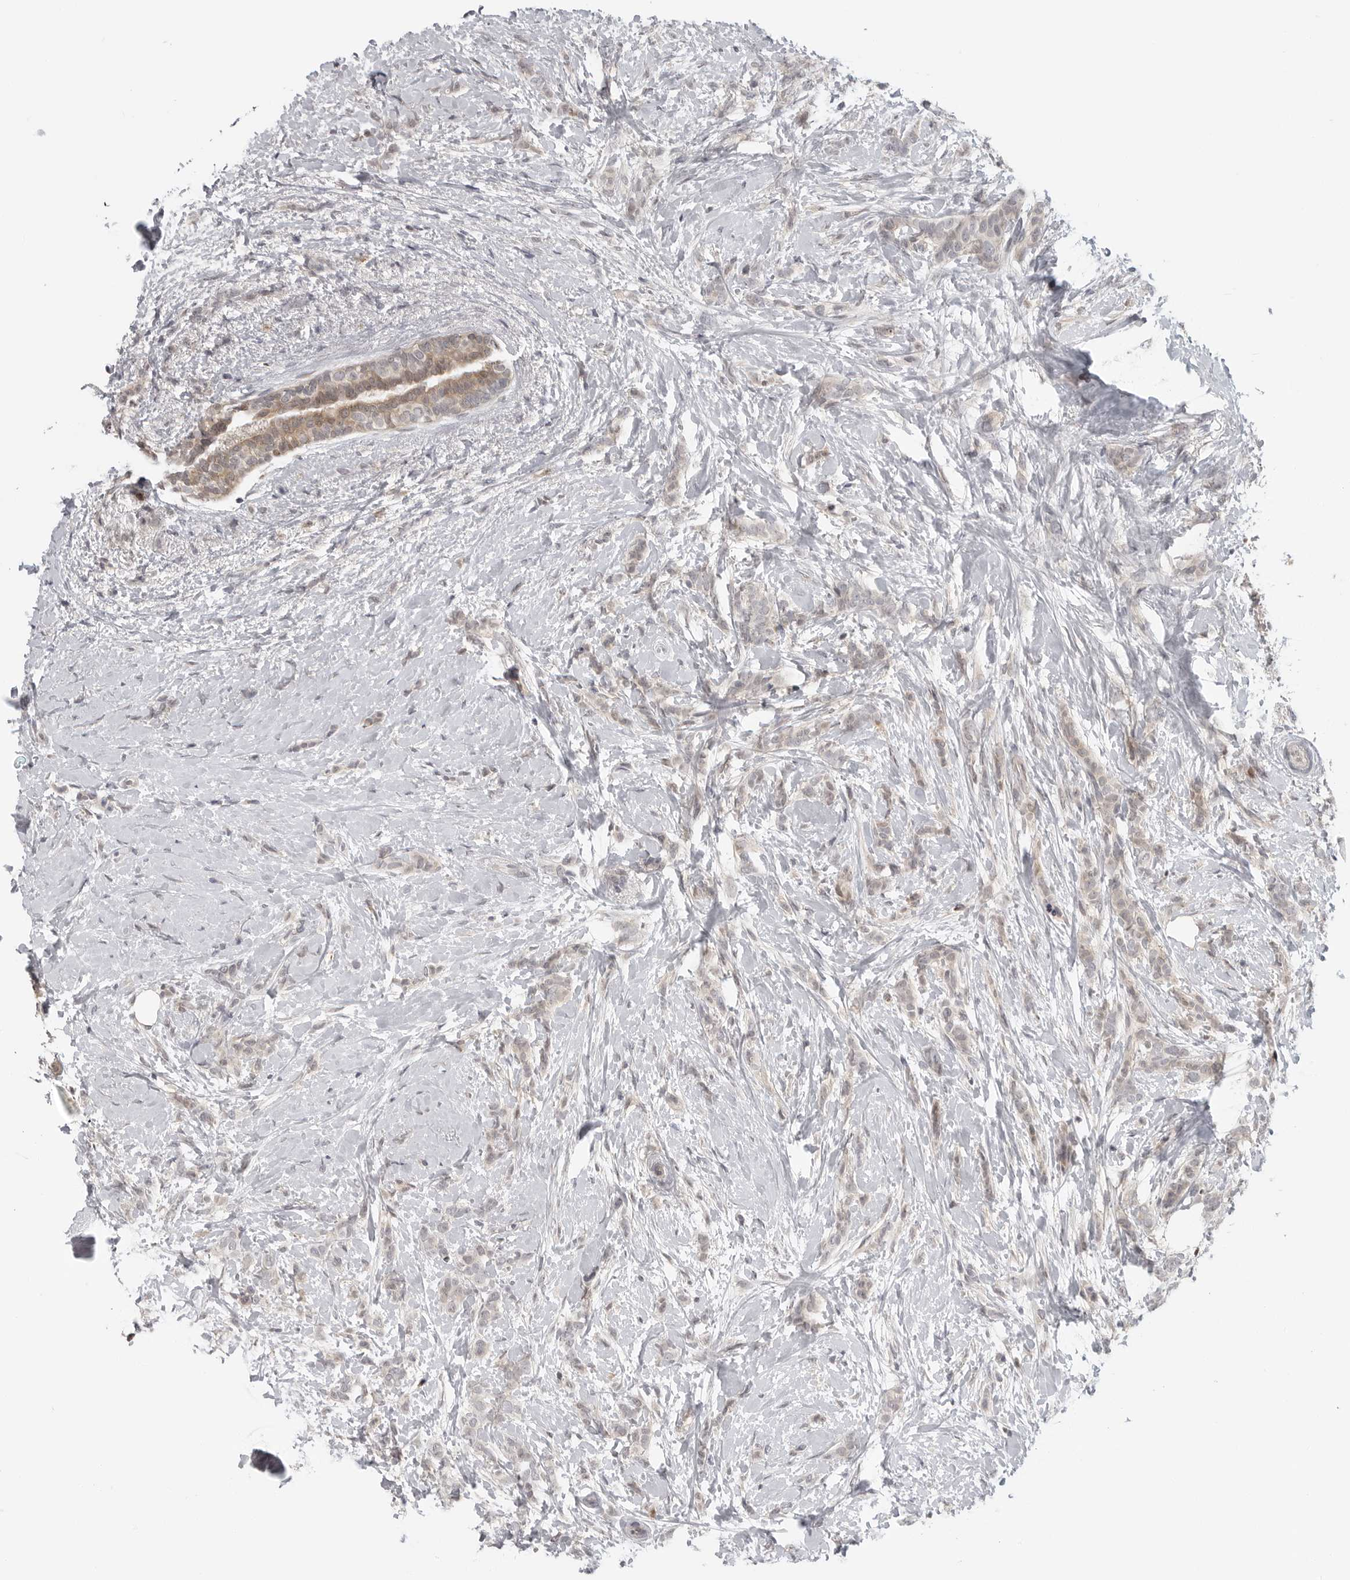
{"staining": {"intensity": "negative", "quantity": "none", "location": "none"}, "tissue": "breast cancer", "cell_type": "Tumor cells", "image_type": "cancer", "snomed": [{"axis": "morphology", "description": "Lobular carcinoma, in situ"}, {"axis": "morphology", "description": "Lobular carcinoma"}, {"axis": "topography", "description": "Breast"}], "caption": "The photomicrograph displays no significant staining in tumor cells of breast cancer (lobular carcinoma in situ). (Brightfield microscopy of DAB (3,3'-diaminobenzidine) immunohistochemistry (IHC) at high magnification).", "gene": "CTIF", "patient": {"sex": "female", "age": 41}}